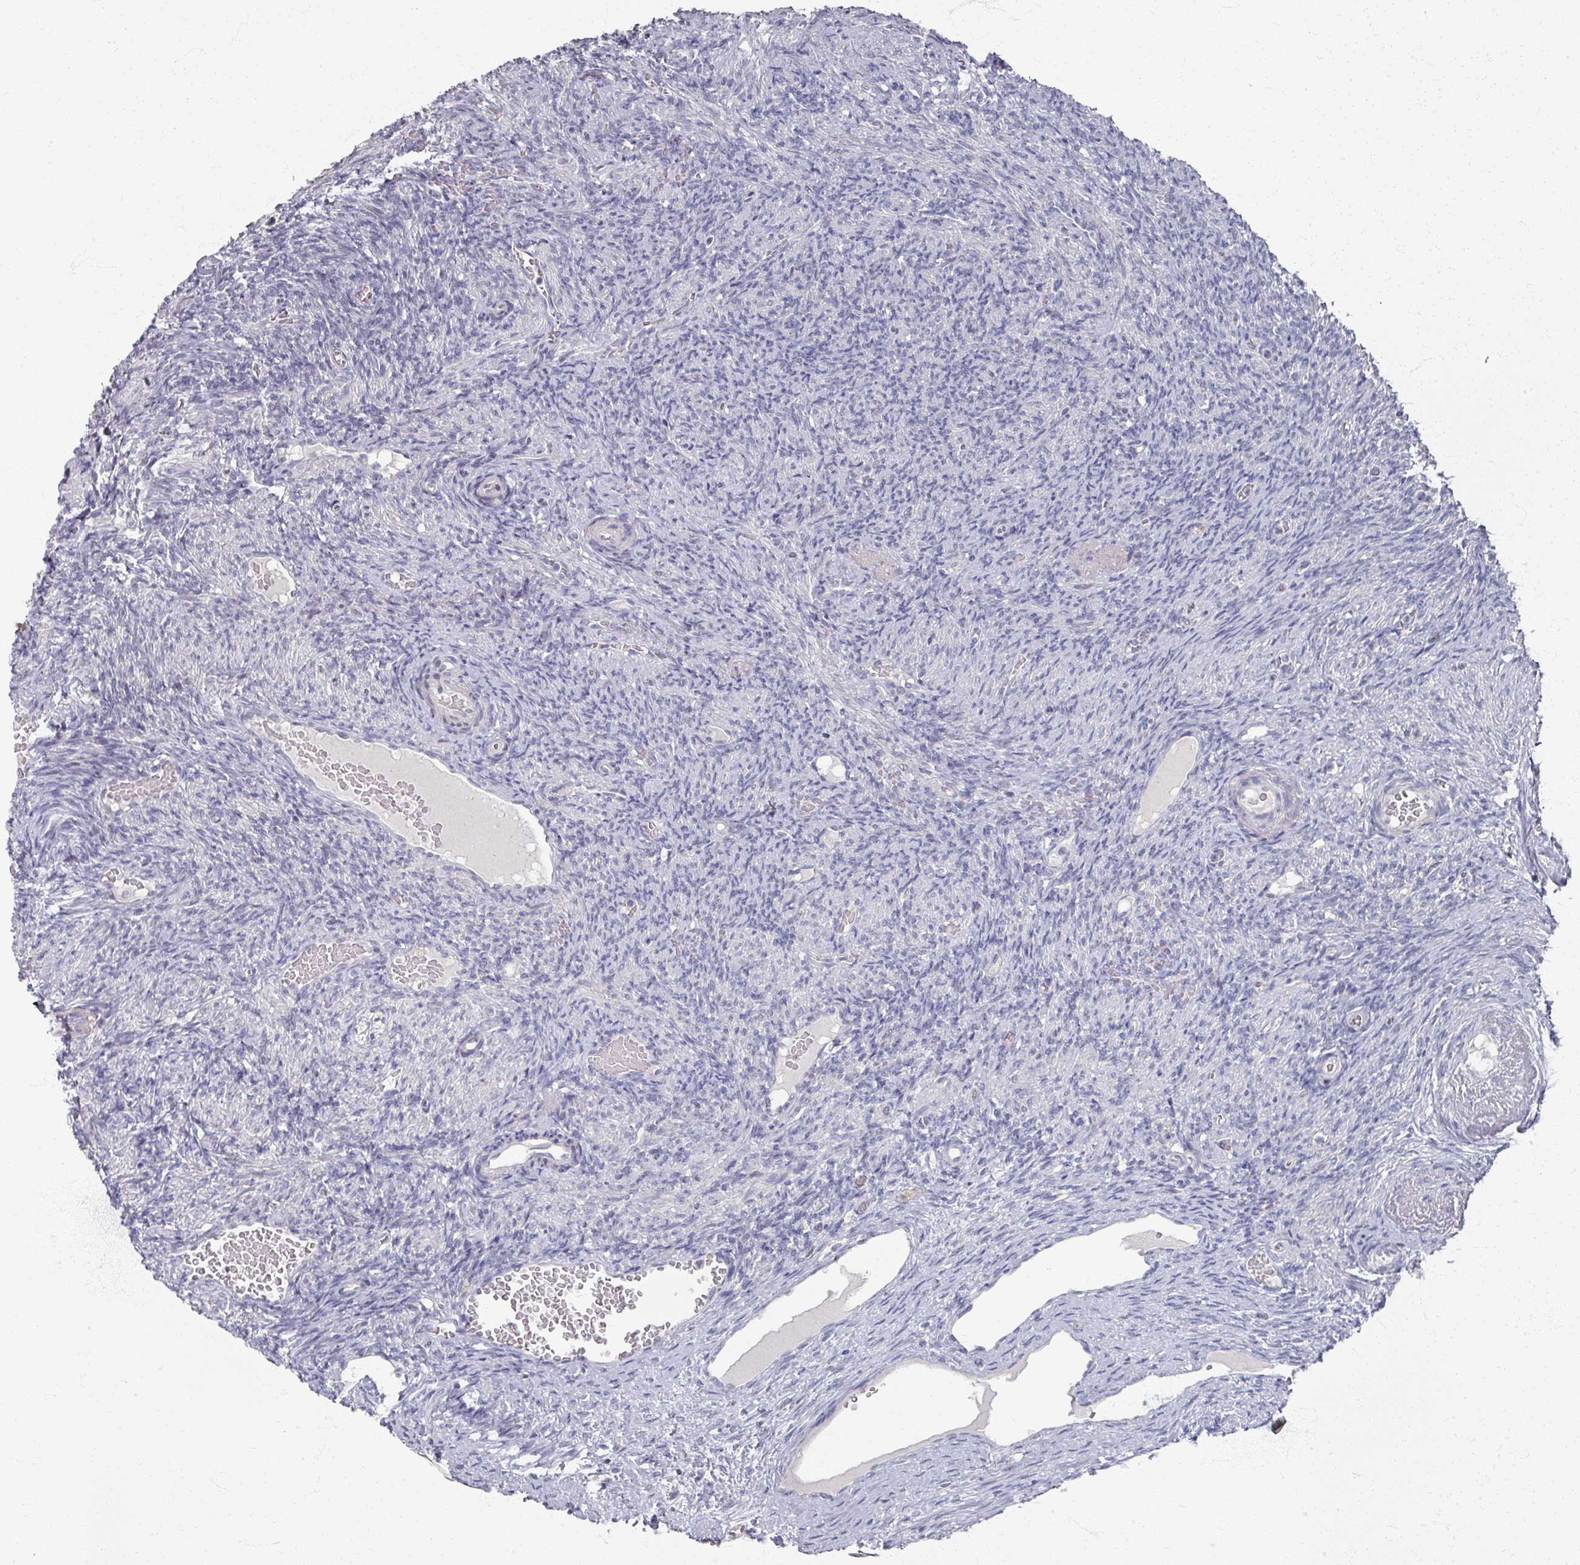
{"staining": {"intensity": "moderate", "quantity": "<25%", "location": "cytoplasmic/membranous"}, "tissue": "ovary", "cell_type": "Follicle cells", "image_type": "normal", "snomed": [{"axis": "morphology", "description": "Normal tissue, NOS"}, {"axis": "topography", "description": "Ovary"}], "caption": "Ovary stained with immunohistochemistry (IHC) exhibits moderate cytoplasmic/membranous positivity in about <25% of follicle cells. Nuclei are stained in blue.", "gene": "TTYH3", "patient": {"sex": "female", "age": 51}}